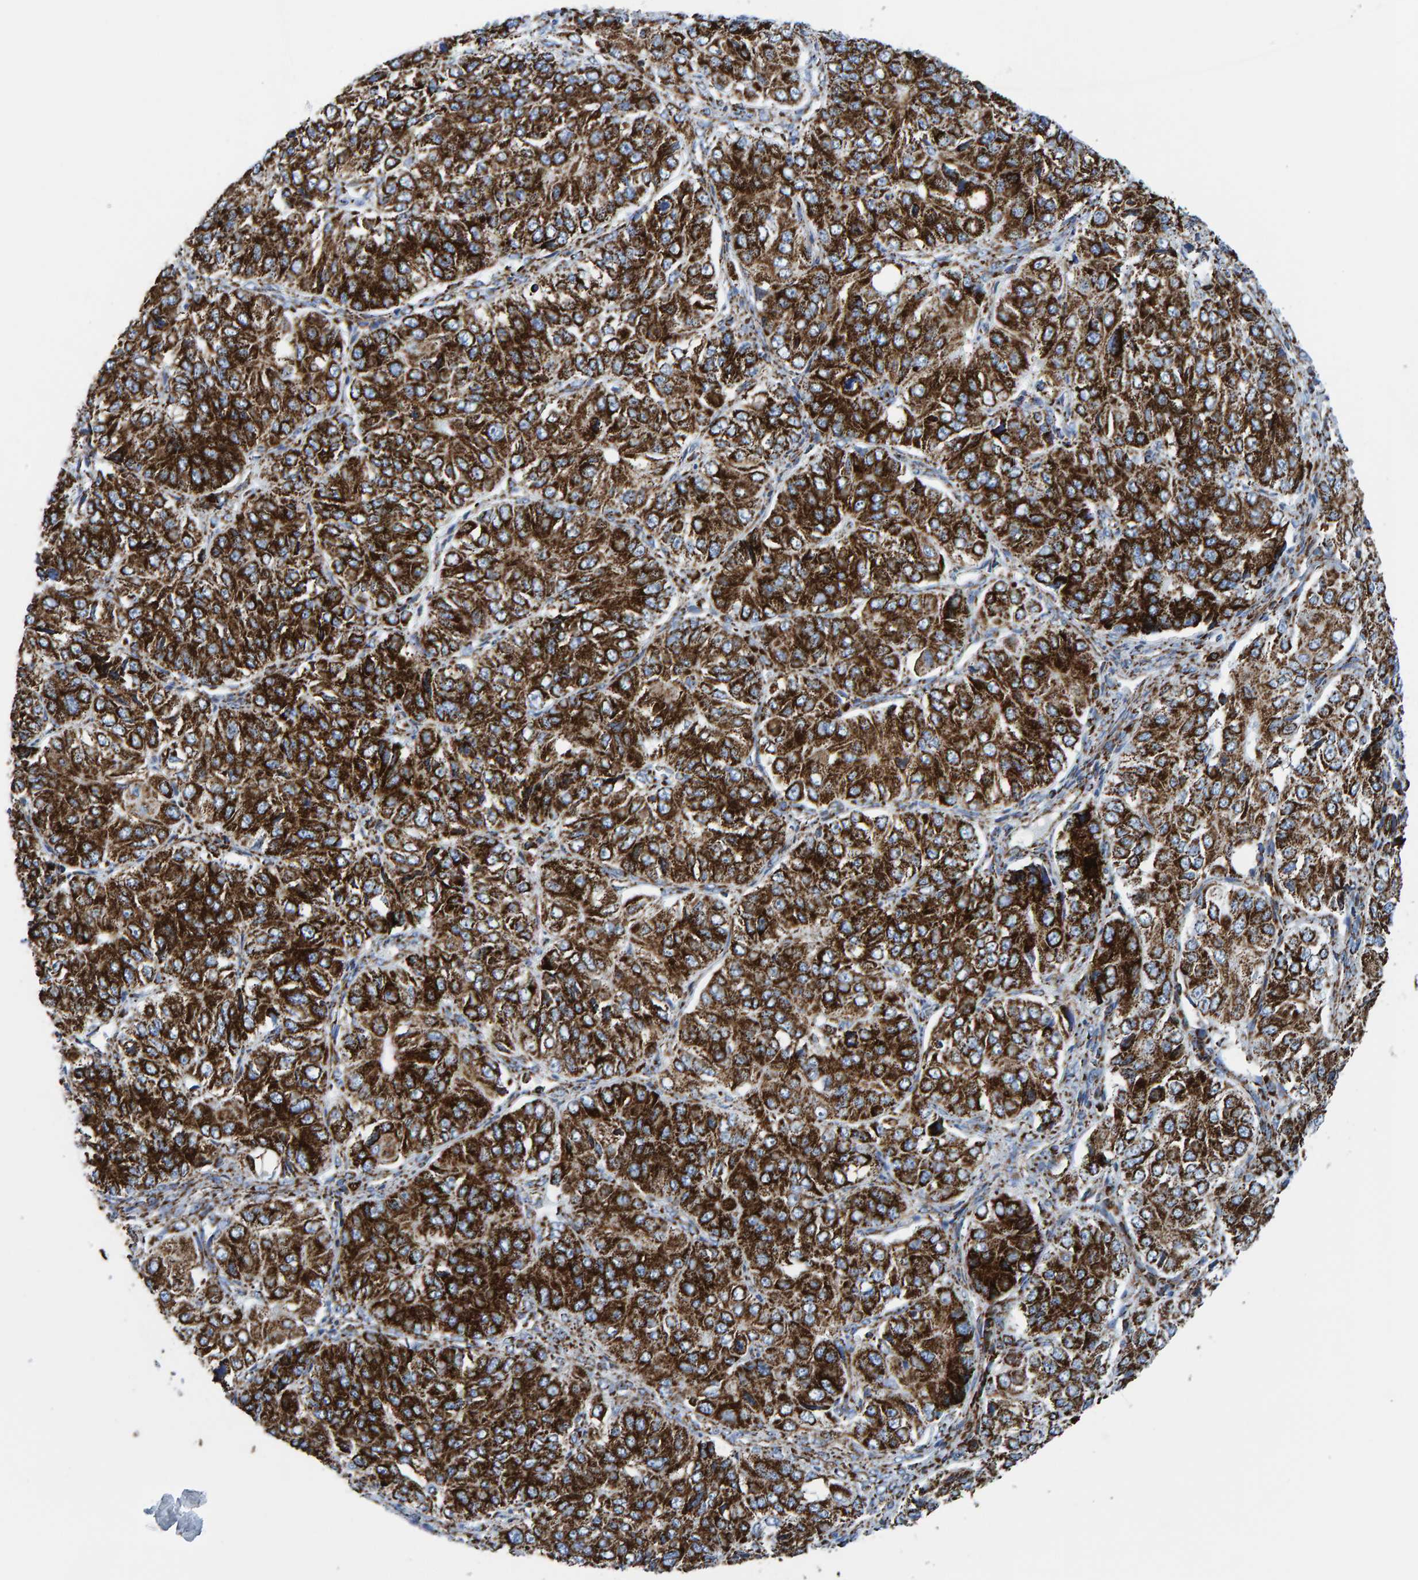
{"staining": {"intensity": "strong", "quantity": ">75%", "location": "cytoplasmic/membranous"}, "tissue": "ovarian cancer", "cell_type": "Tumor cells", "image_type": "cancer", "snomed": [{"axis": "morphology", "description": "Carcinoma, endometroid"}, {"axis": "topography", "description": "Ovary"}], "caption": "Protein expression analysis of ovarian endometroid carcinoma reveals strong cytoplasmic/membranous expression in about >75% of tumor cells.", "gene": "ENSG00000262660", "patient": {"sex": "female", "age": 51}}